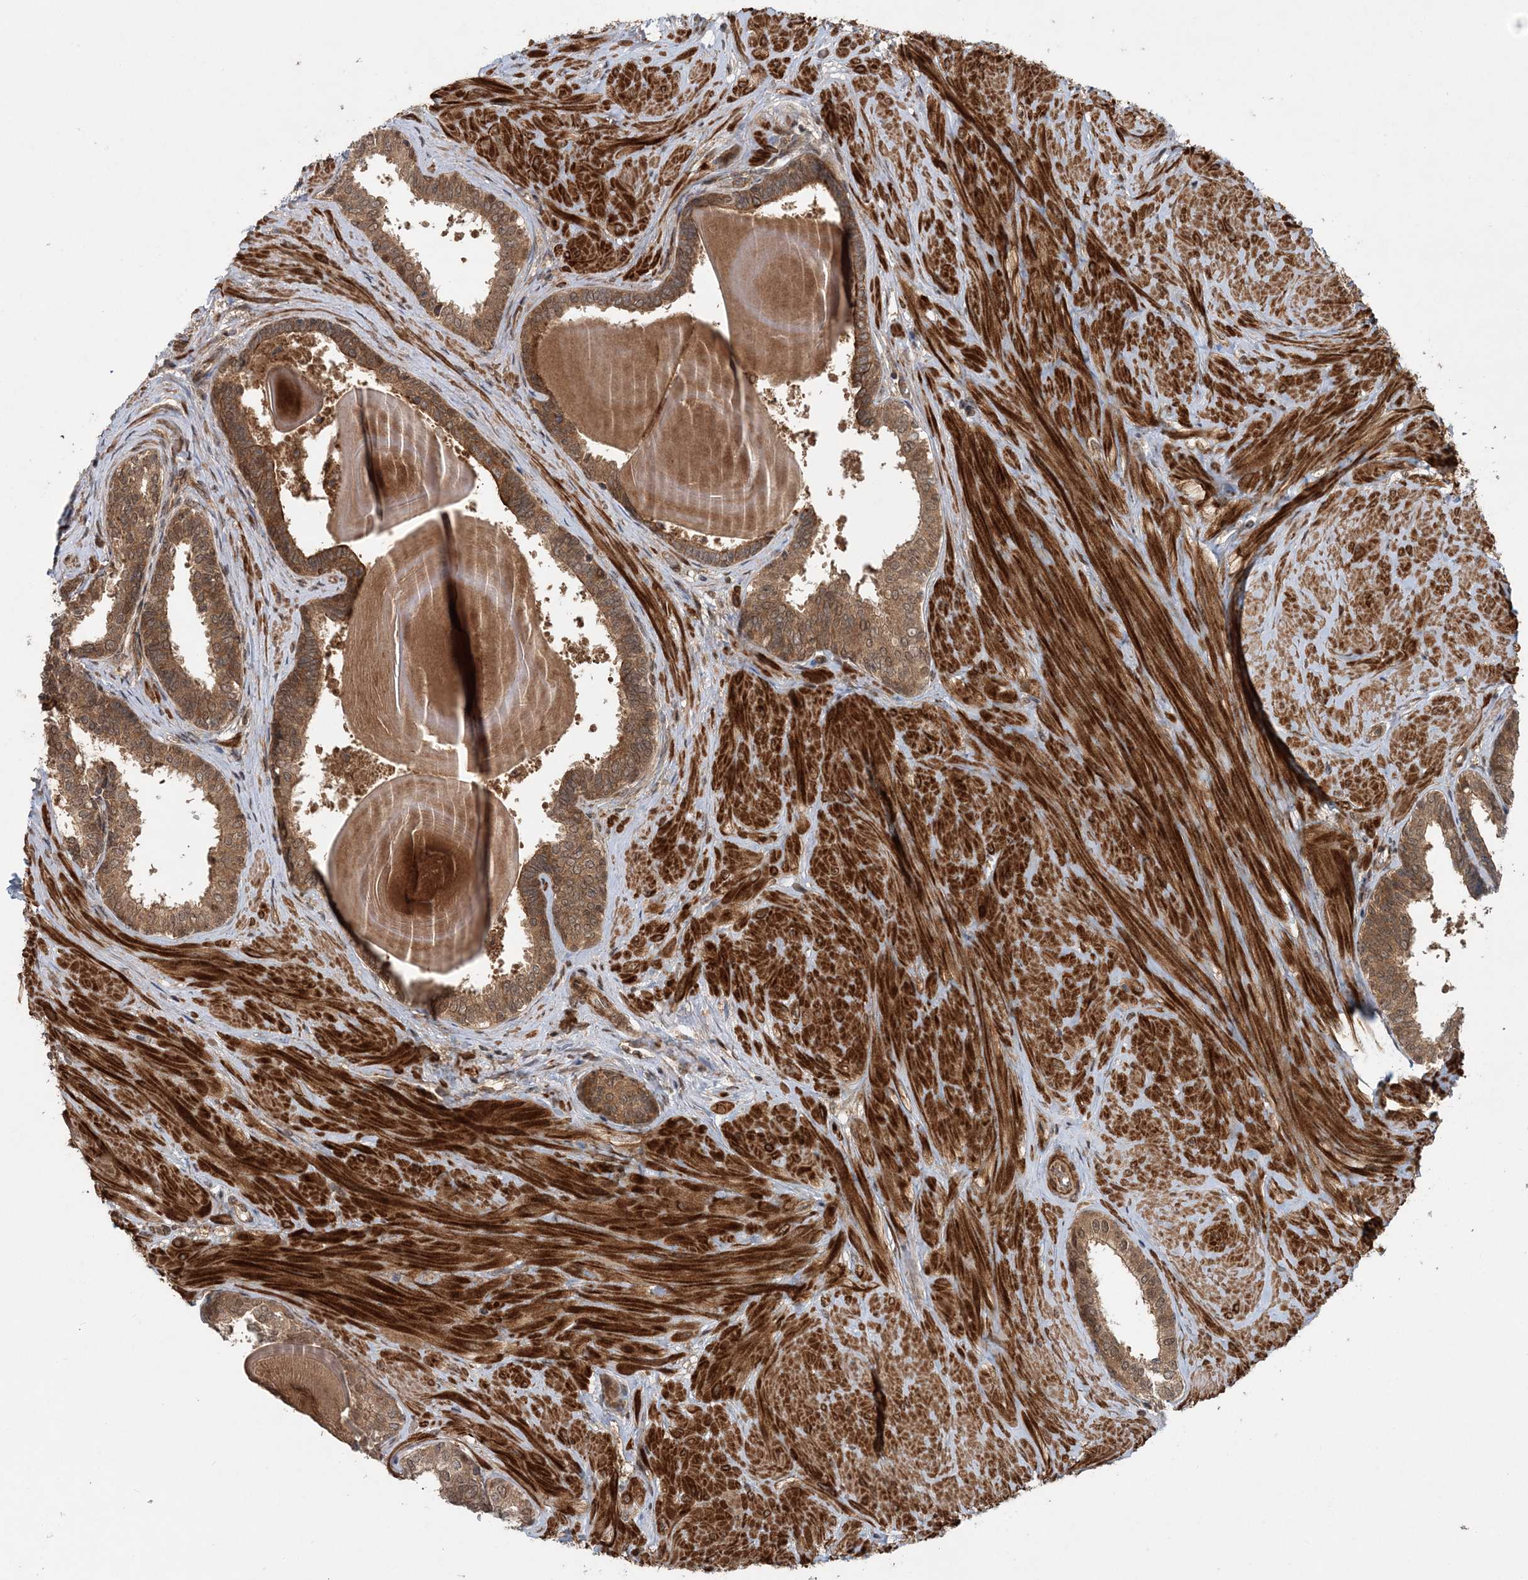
{"staining": {"intensity": "moderate", "quantity": ">75%", "location": "cytoplasmic/membranous,nuclear"}, "tissue": "prostate", "cell_type": "Glandular cells", "image_type": "normal", "snomed": [{"axis": "morphology", "description": "Normal tissue, NOS"}, {"axis": "topography", "description": "Prostate"}], "caption": "Human prostate stained with a brown dye shows moderate cytoplasmic/membranous,nuclear positive expression in about >75% of glandular cells.", "gene": "UBTD2", "patient": {"sex": "male", "age": 48}}